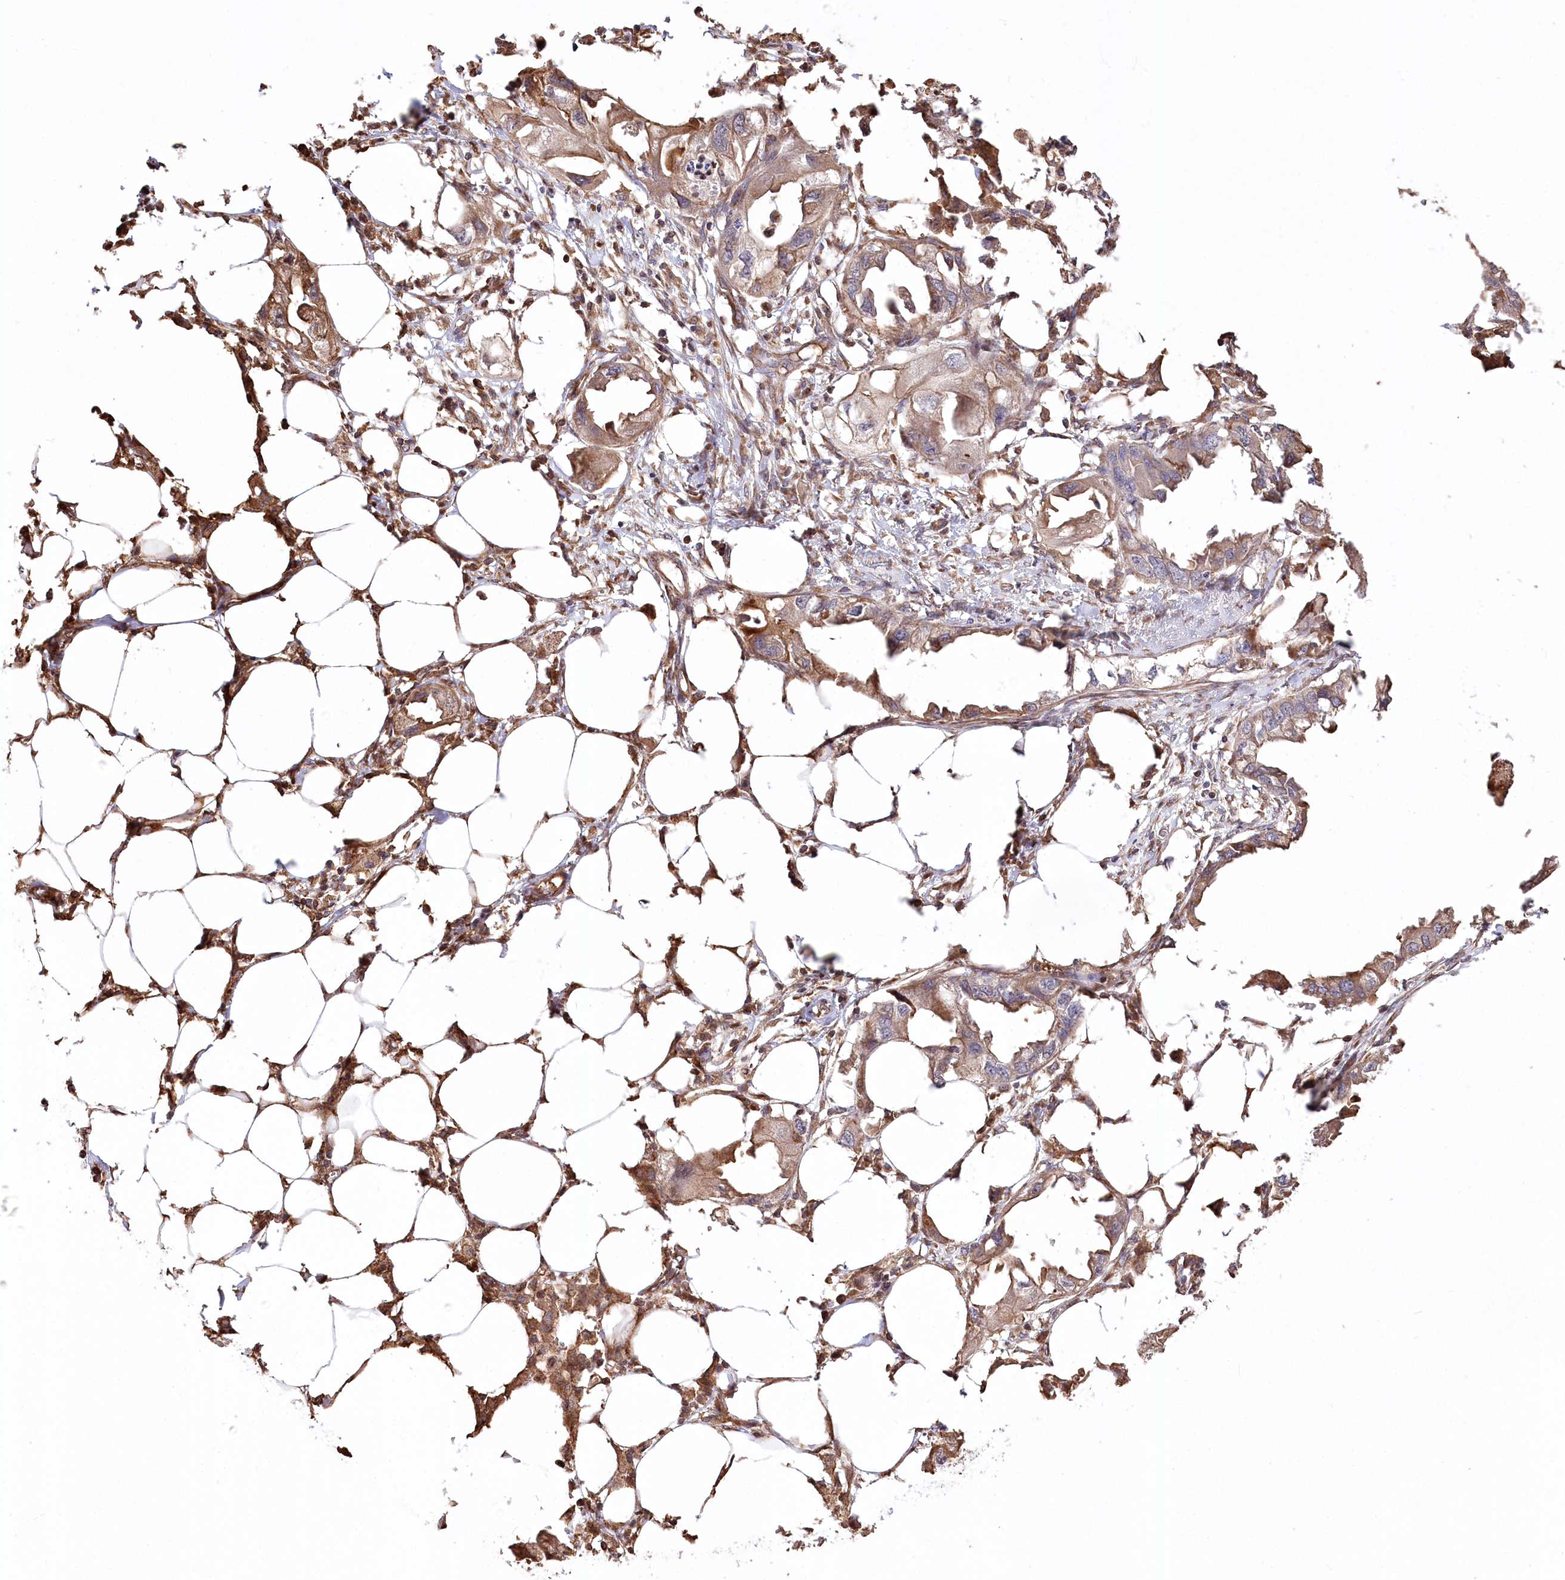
{"staining": {"intensity": "moderate", "quantity": ">75%", "location": "cytoplasmic/membranous"}, "tissue": "endometrial cancer", "cell_type": "Tumor cells", "image_type": "cancer", "snomed": [{"axis": "morphology", "description": "Adenocarcinoma, NOS"}, {"axis": "morphology", "description": "Adenocarcinoma, metastatic, NOS"}, {"axis": "topography", "description": "Adipose tissue"}, {"axis": "topography", "description": "Endometrium"}], "caption": "Immunohistochemical staining of human endometrial metastatic adenocarcinoma exhibits moderate cytoplasmic/membranous protein staining in about >75% of tumor cells.", "gene": "RNF24", "patient": {"sex": "female", "age": 67}}